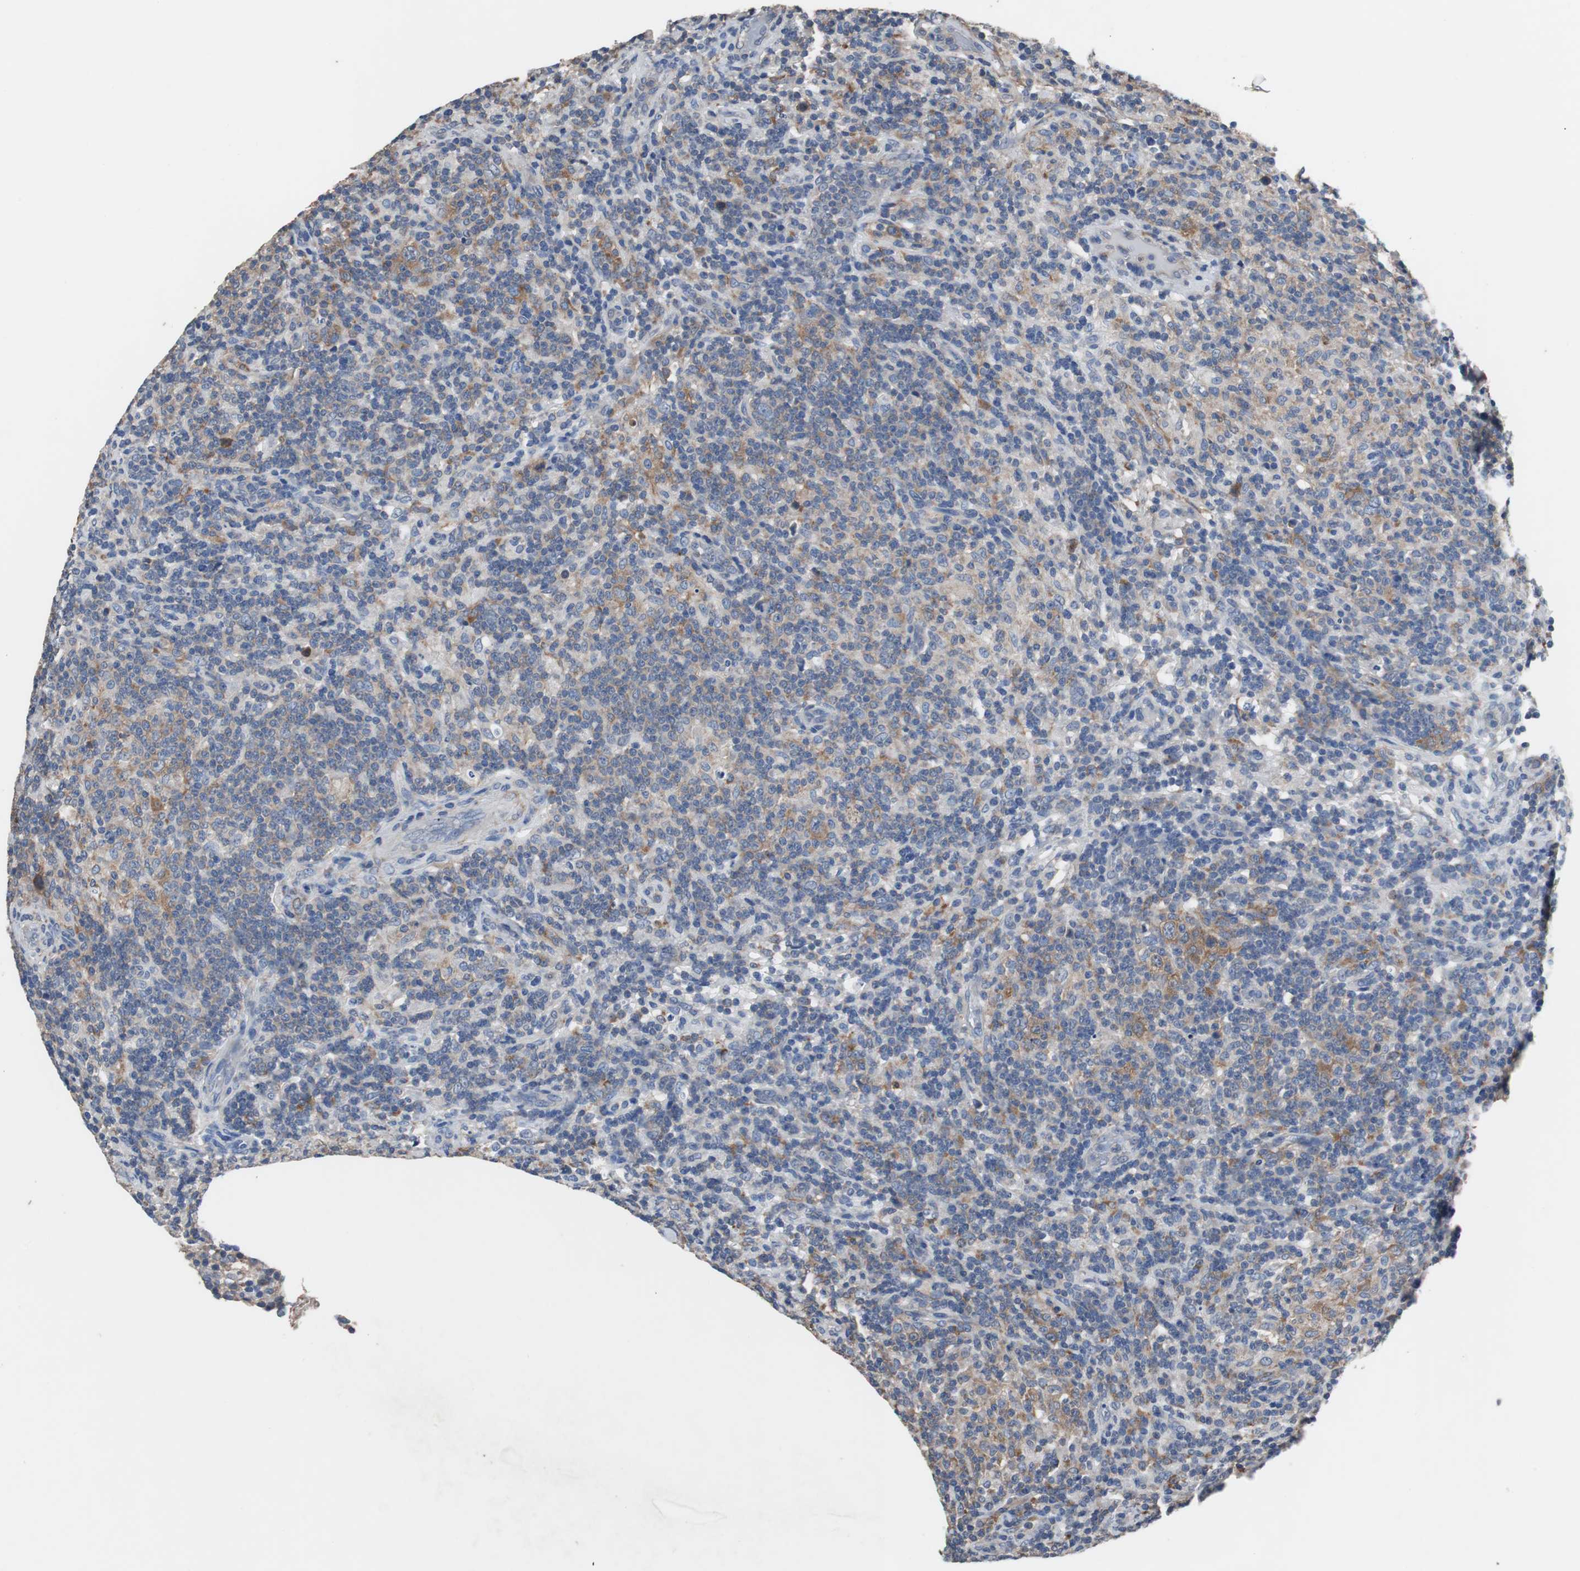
{"staining": {"intensity": "moderate", "quantity": "25%-75%", "location": "cytoplasmic/membranous"}, "tissue": "lymphoma", "cell_type": "Tumor cells", "image_type": "cancer", "snomed": [{"axis": "morphology", "description": "Hodgkin's disease, NOS"}, {"axis": "topography", "description": "Lymph node"}], "caption": "Lymphoma tissue exhibits moderate cytoplasmic/membranous expression in approximately 25%-75% of tumor cells Nuclei are stained in blue.", "gene": "USP10", "patient": {"sex": "male", "age": 70}}